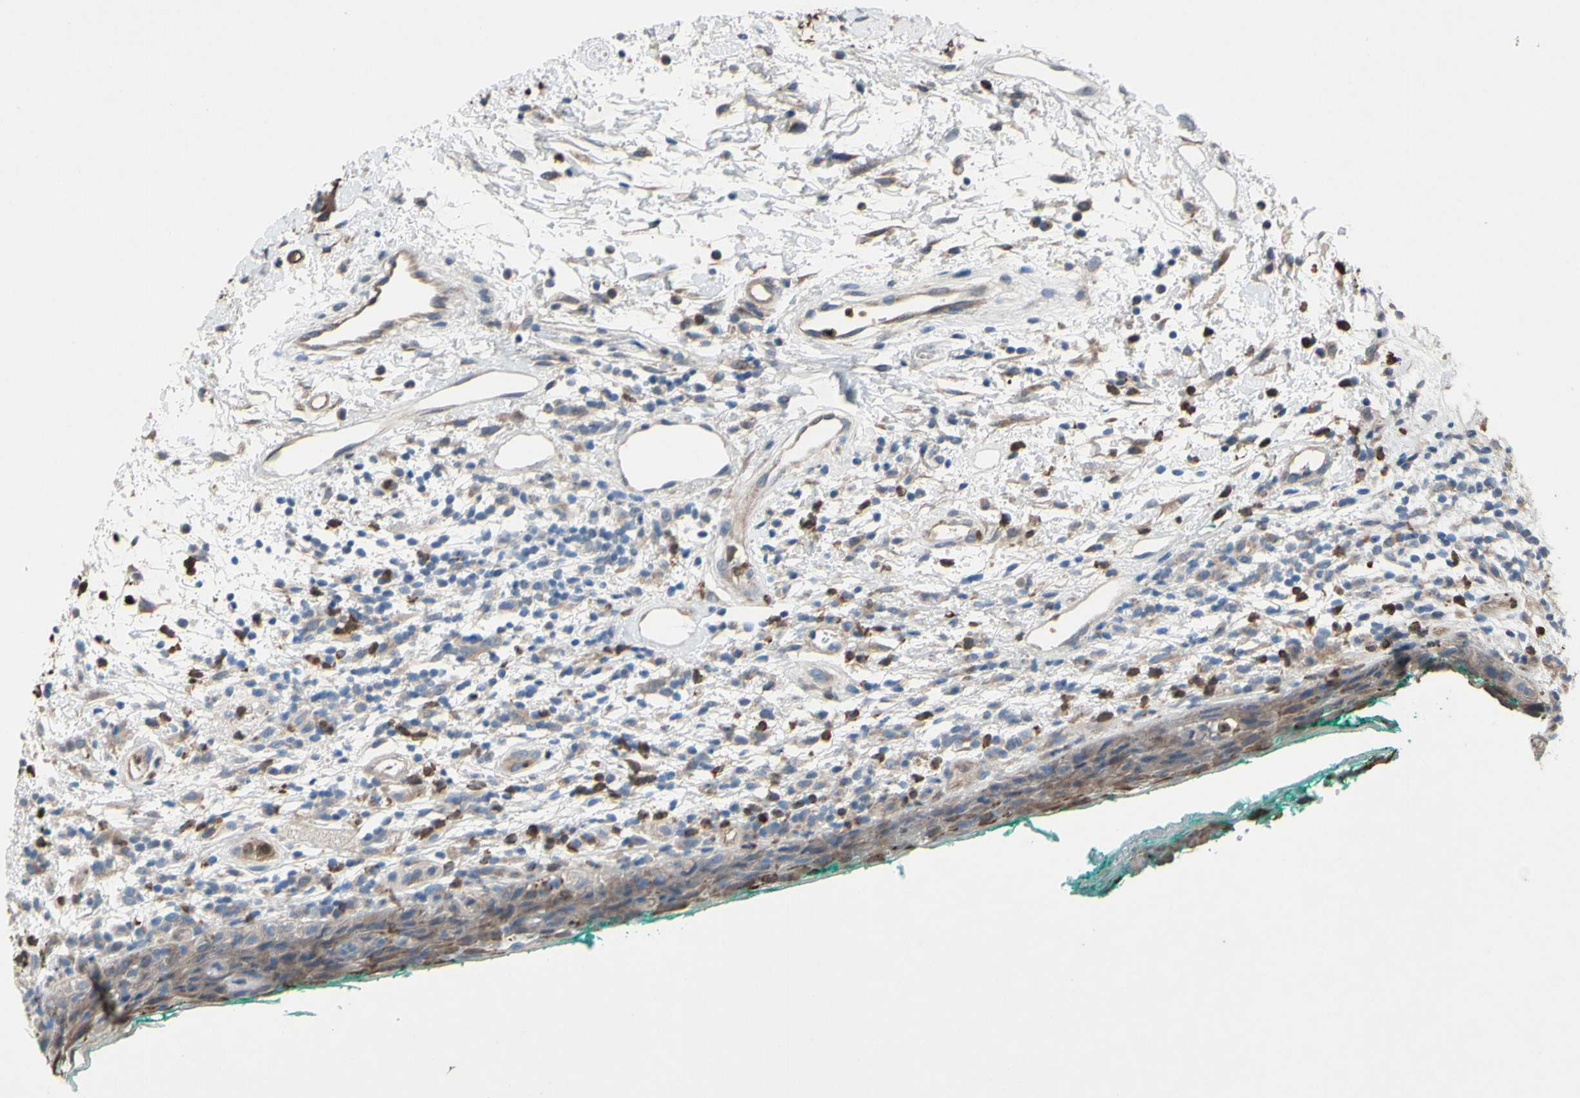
{"staining": {"intensity": "moderate", "quantity": ">75%", "location": "cytoplasmic/membranous"}, "tissue": "oral mucosa", "cell_type": "Squamous epithelial cells", "image_type": "normal", "snomed": [{"axis": "morphology", "description": "Normal tissue, NOS"}, {"axis": "topography", "description": "Skeletal muscle"}, {"axis": "topography", "description": "Oral tissue"}, {"axis": "topography", "description": "Peripheral nerve tissue"}], "caption": "DAB (3,3'-diaminobenzidine) immunohistochemical staining of normal oral mucosa reveals moderate cytoplasmic/membranous protein positivity in about >75% of squamous epithelial cells.", "gene": "GRAMD2B", "patient": {"sex": "female", "age": 84}}